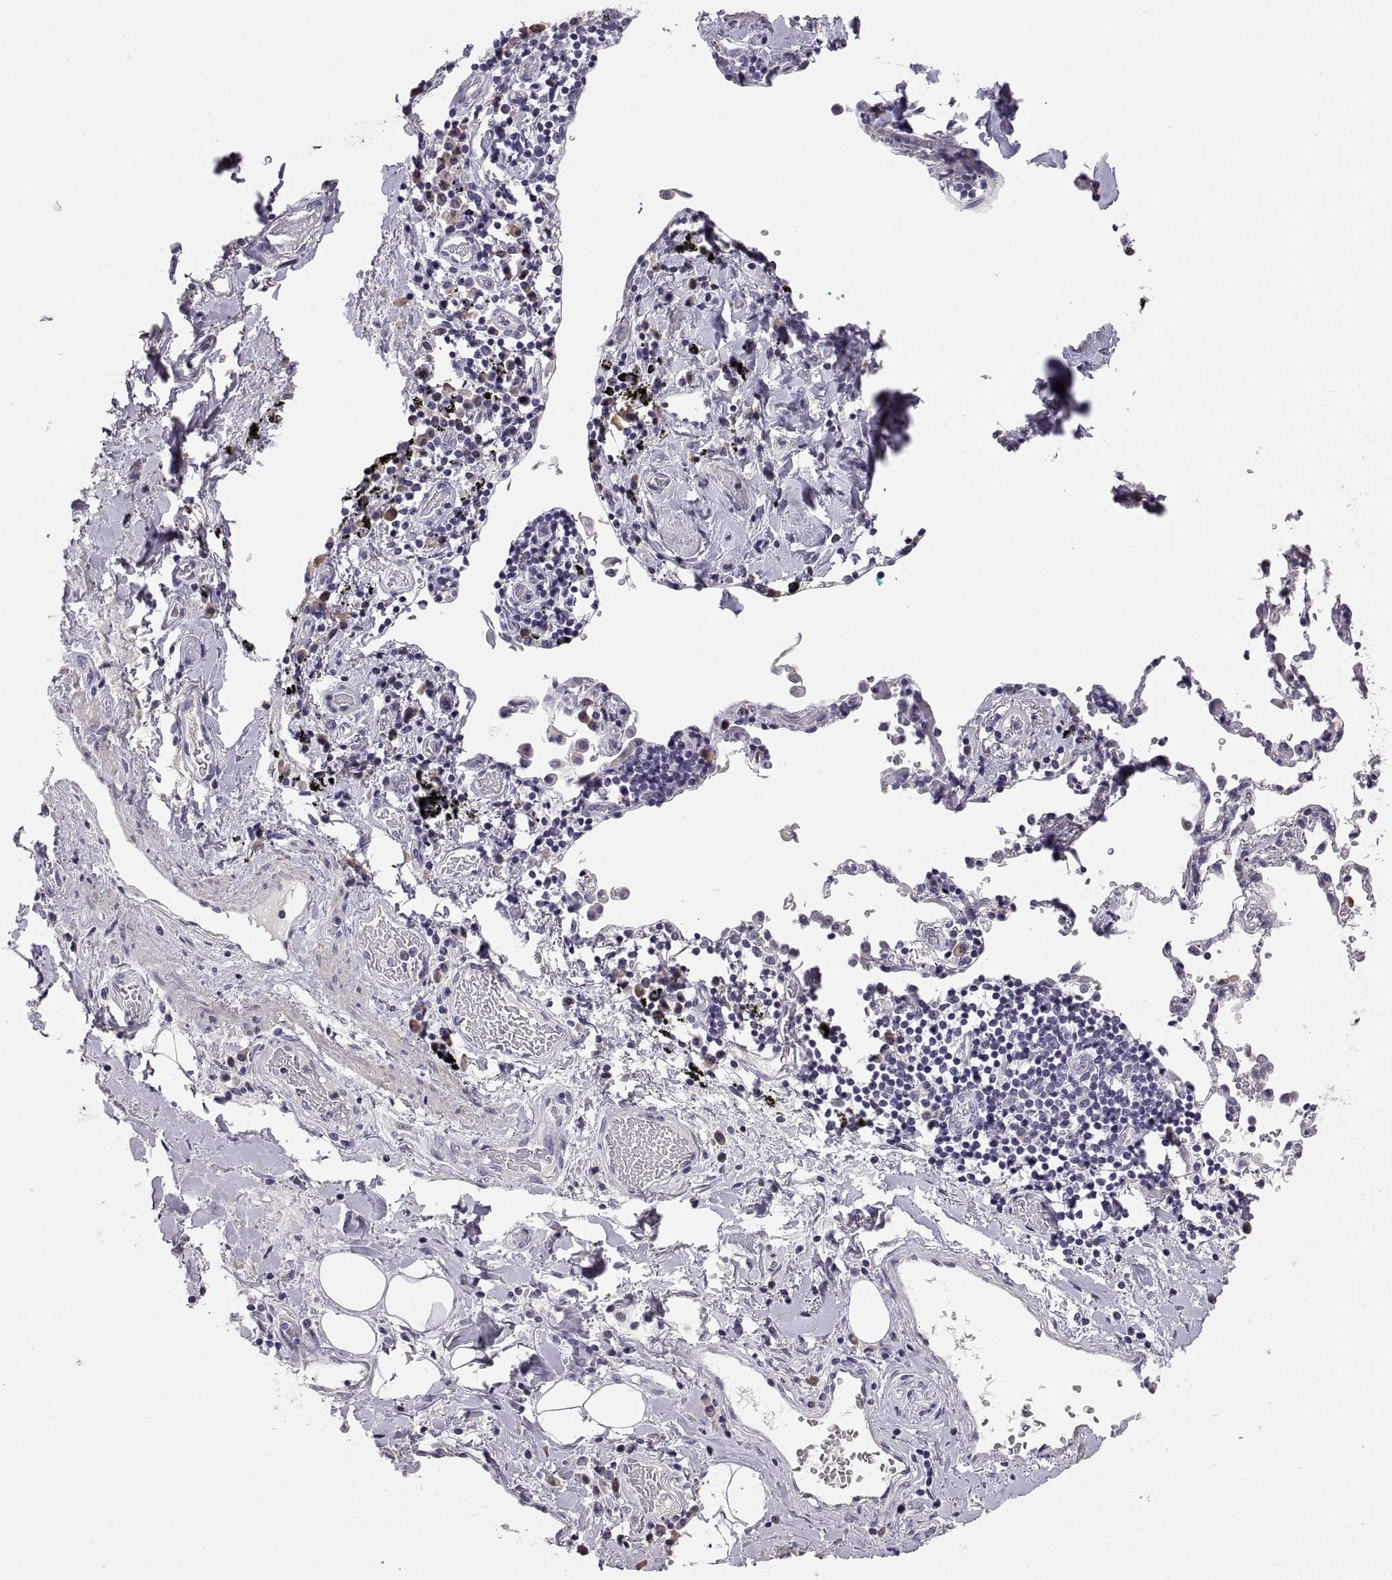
{"staining": {"intensity": "negative", "quantity": "none", "location": "none"}, "tissue": "lung cancer", "cell_type": "Tumor cells", "image_type": "cancer", "snomed": [{"axis": "morphology", "description": "Squamous cell carcinoma, NOS"}, {"axis": "topography", "description": "Lung"}], "caption": "The immunohistochemistry (IHC) micrograph has no significant staining in tumor cells of squamous cell carcinoma (lung) tissue. The staining is performed using DAB brown chromogen with nuclei counter-stained in using hematoxylin.", "gene": "MAGEB18", "patient": {"sex": "male", "age": 57}}